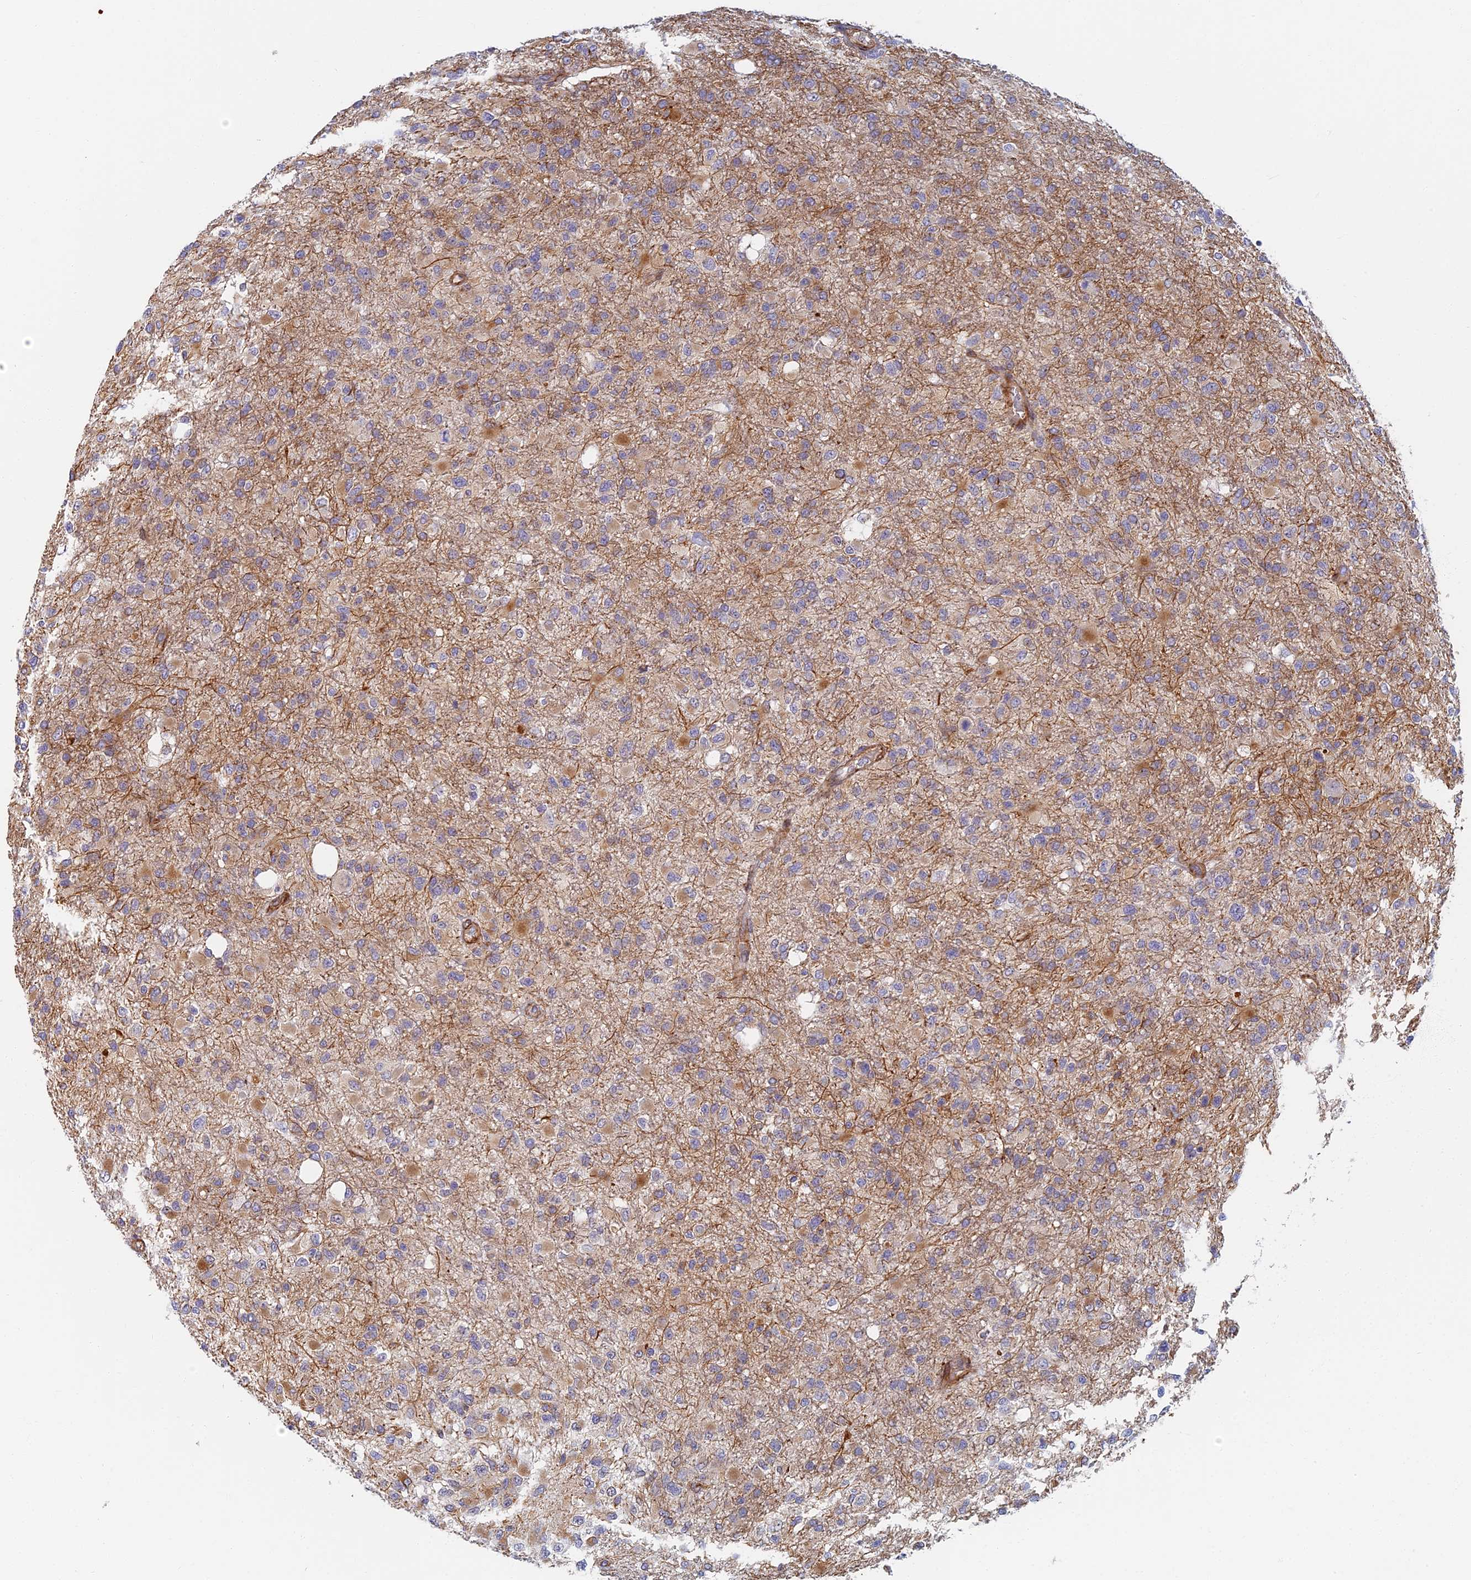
{"staining": {"intensity": "strong", "quantity": "<25%", "location": "cytoplasmic/membranous"}, "tissue": "glioma", "cell_type": "Tumor cells", "image_type": "cancer", "snomed": [{"axis": "morphology", "description": "Glioma, malignant, High grade"}, {"axis": "topography", "description": "Brain"}], "caption": "There is medium levels of strong cytoplasmic/membranous staining in tumor cells of glioma, as demonstrated by immunohistochemical staining (brown color).", "gene": "ABCB10", "patient": {"sex": "female", "age": 74}}